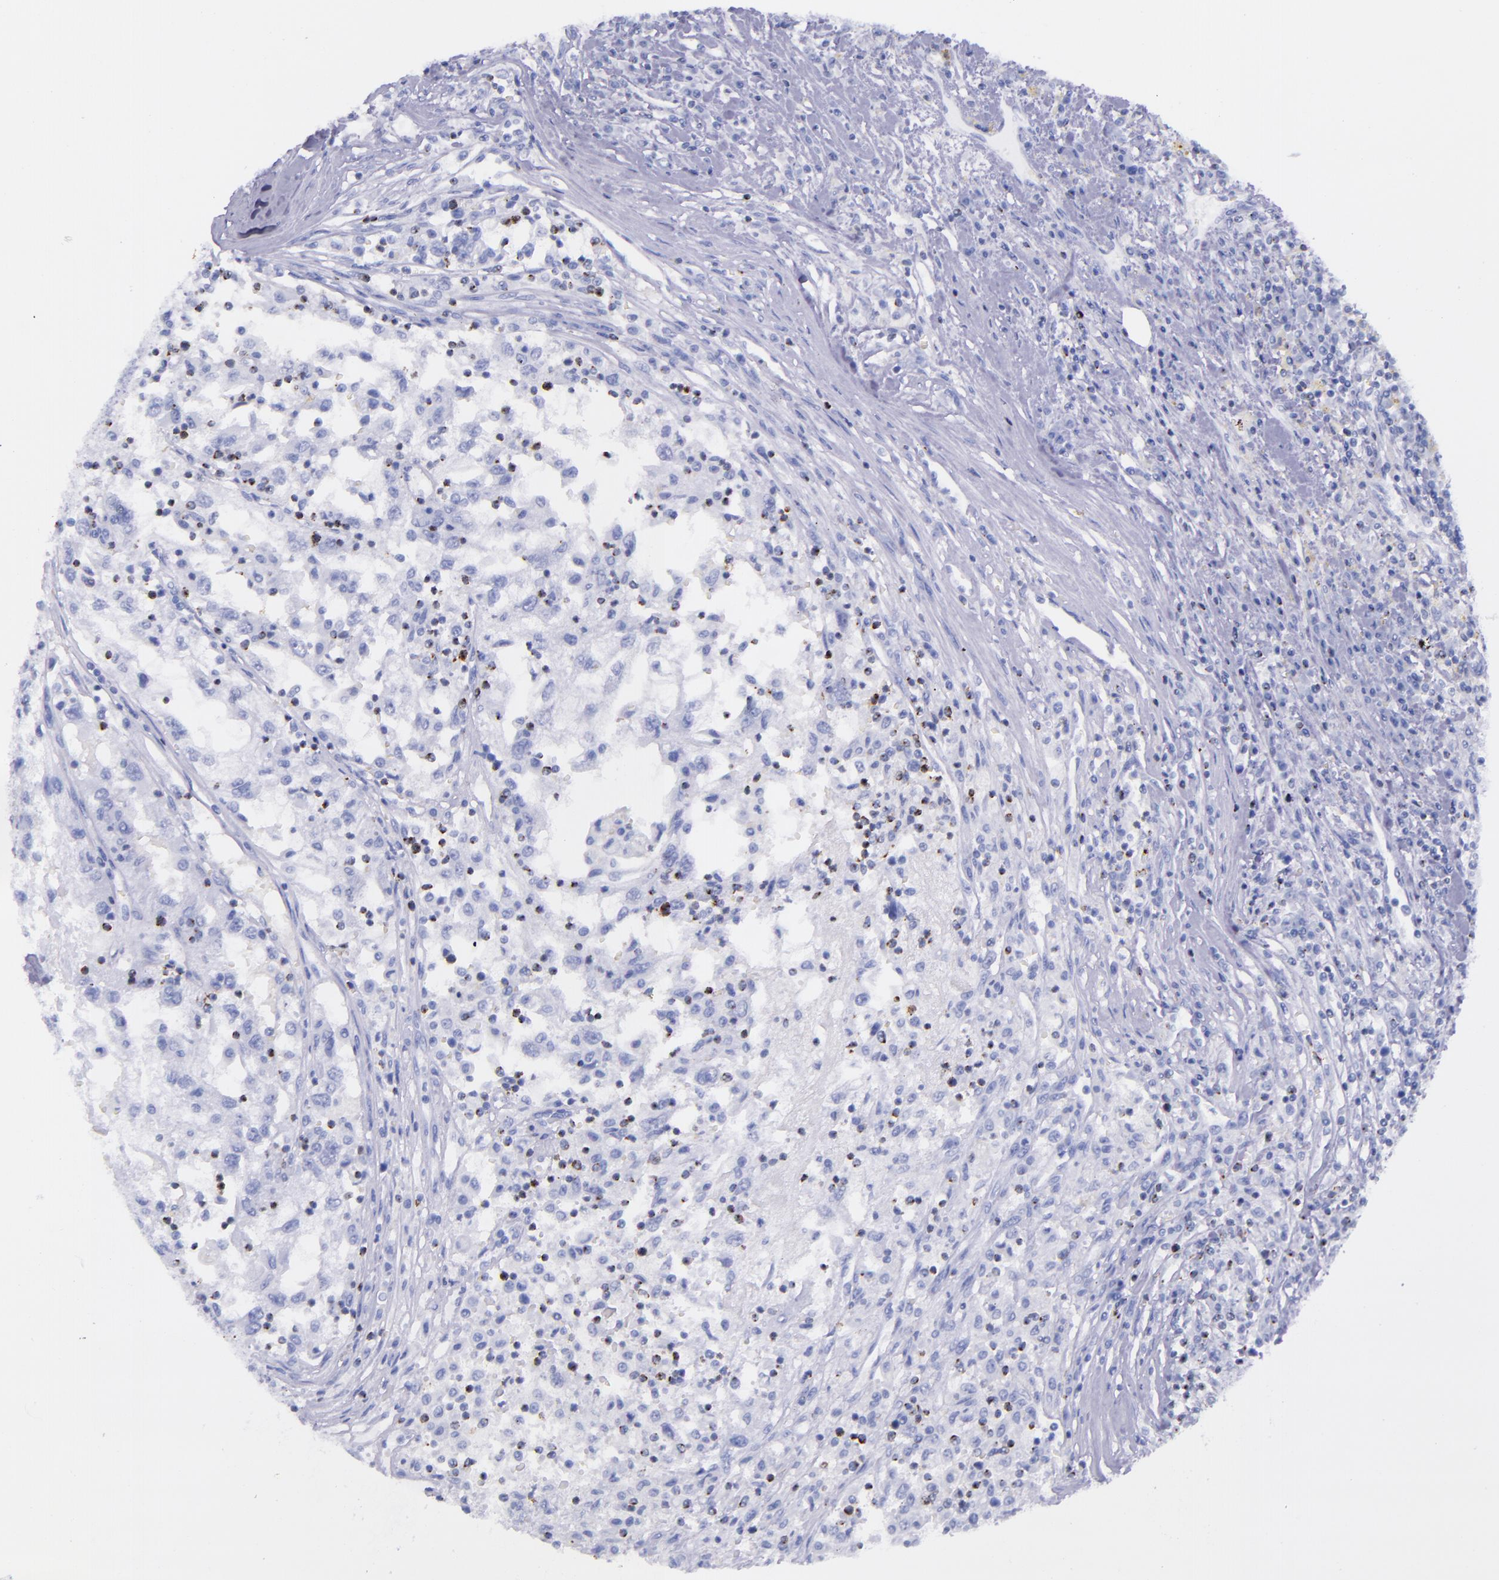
{"staining": {"intensity": "negative", "quantity": "none", "location": "none"}, "tissue": "renal cancer", "cell_type": "Tumor cells", "image_type": "cancer", "snomed": [{"axis": "morphology", "description": "Normal tissue, NOS"}, {"axis": "morphology", "description": "Adenocarcinoma, NOS"}, {"axis": "topography", "description": "Kidney"}], "caption": "An IHC image of renal cancer (adenocarcinoma) is shown. There is no staining in tumor cells of renal cancer (adenocarcinoma).", "gene": "LAG3", "patient": {"sex": "male", "age": 71}}